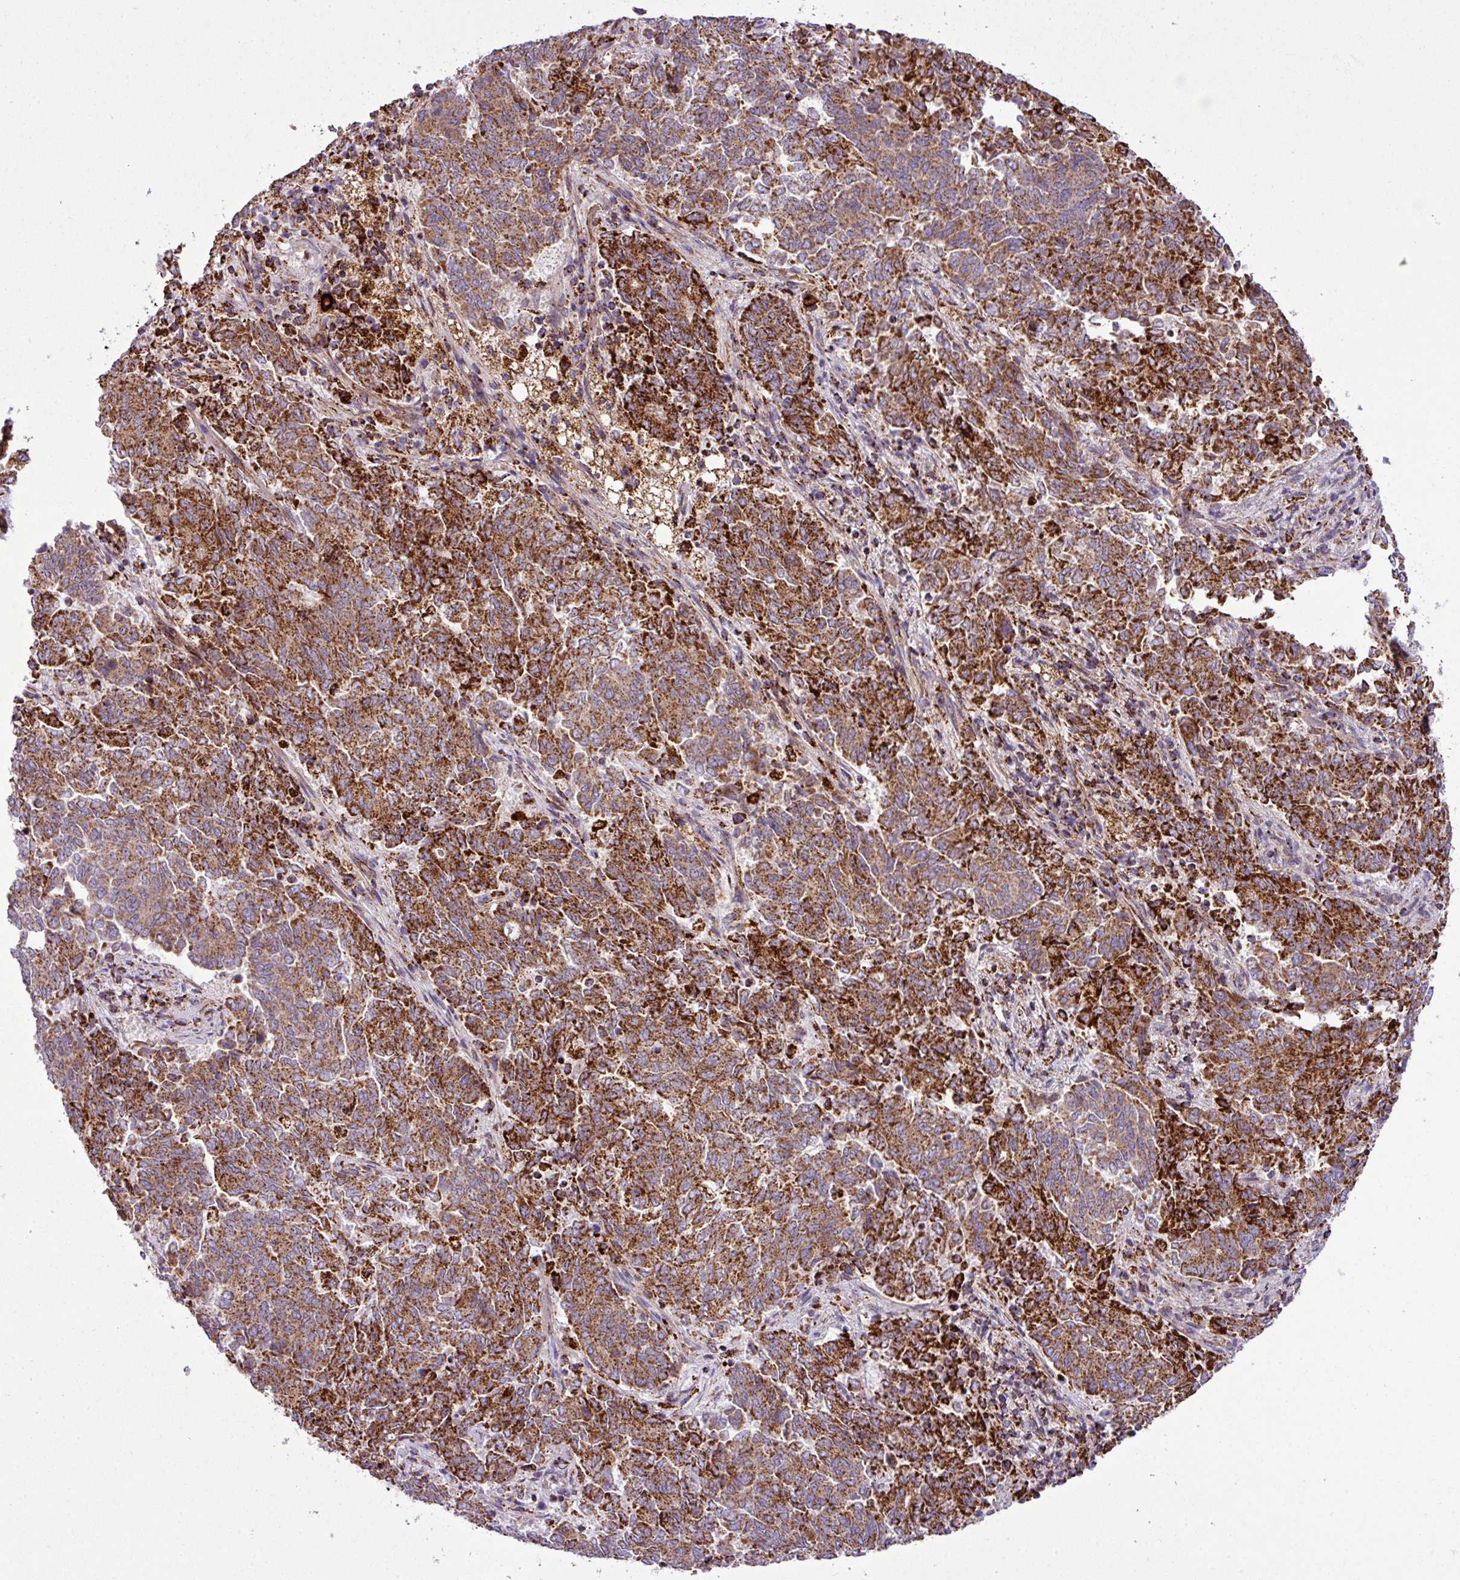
{"staining": {"intensity": "strong", "quantity": ">75%", "location": "cytoplasmic/membranous"}, "tissue": "endometrial cancer", "cell_type": "Tumor cells", "image_type": "cancer", "snomed": [{"axis": "morphology", "description": "Adenocarcinoma, NOS"}, {"axis": "topography", "description": "Endometrium"}], "caption": "Immunohistochemical staining of endometrial cancer shows strong cytoplasmic/membranous protein expression in about >75% of tumor cells. (Stains: DAB (3,3'-diaminobenzidine) in brown, nuclei in blue, Microscopy: brightfield microscopy at high magnification).", "gene": "ZNF569", "patient": {"sex": "female", "age": 80}}